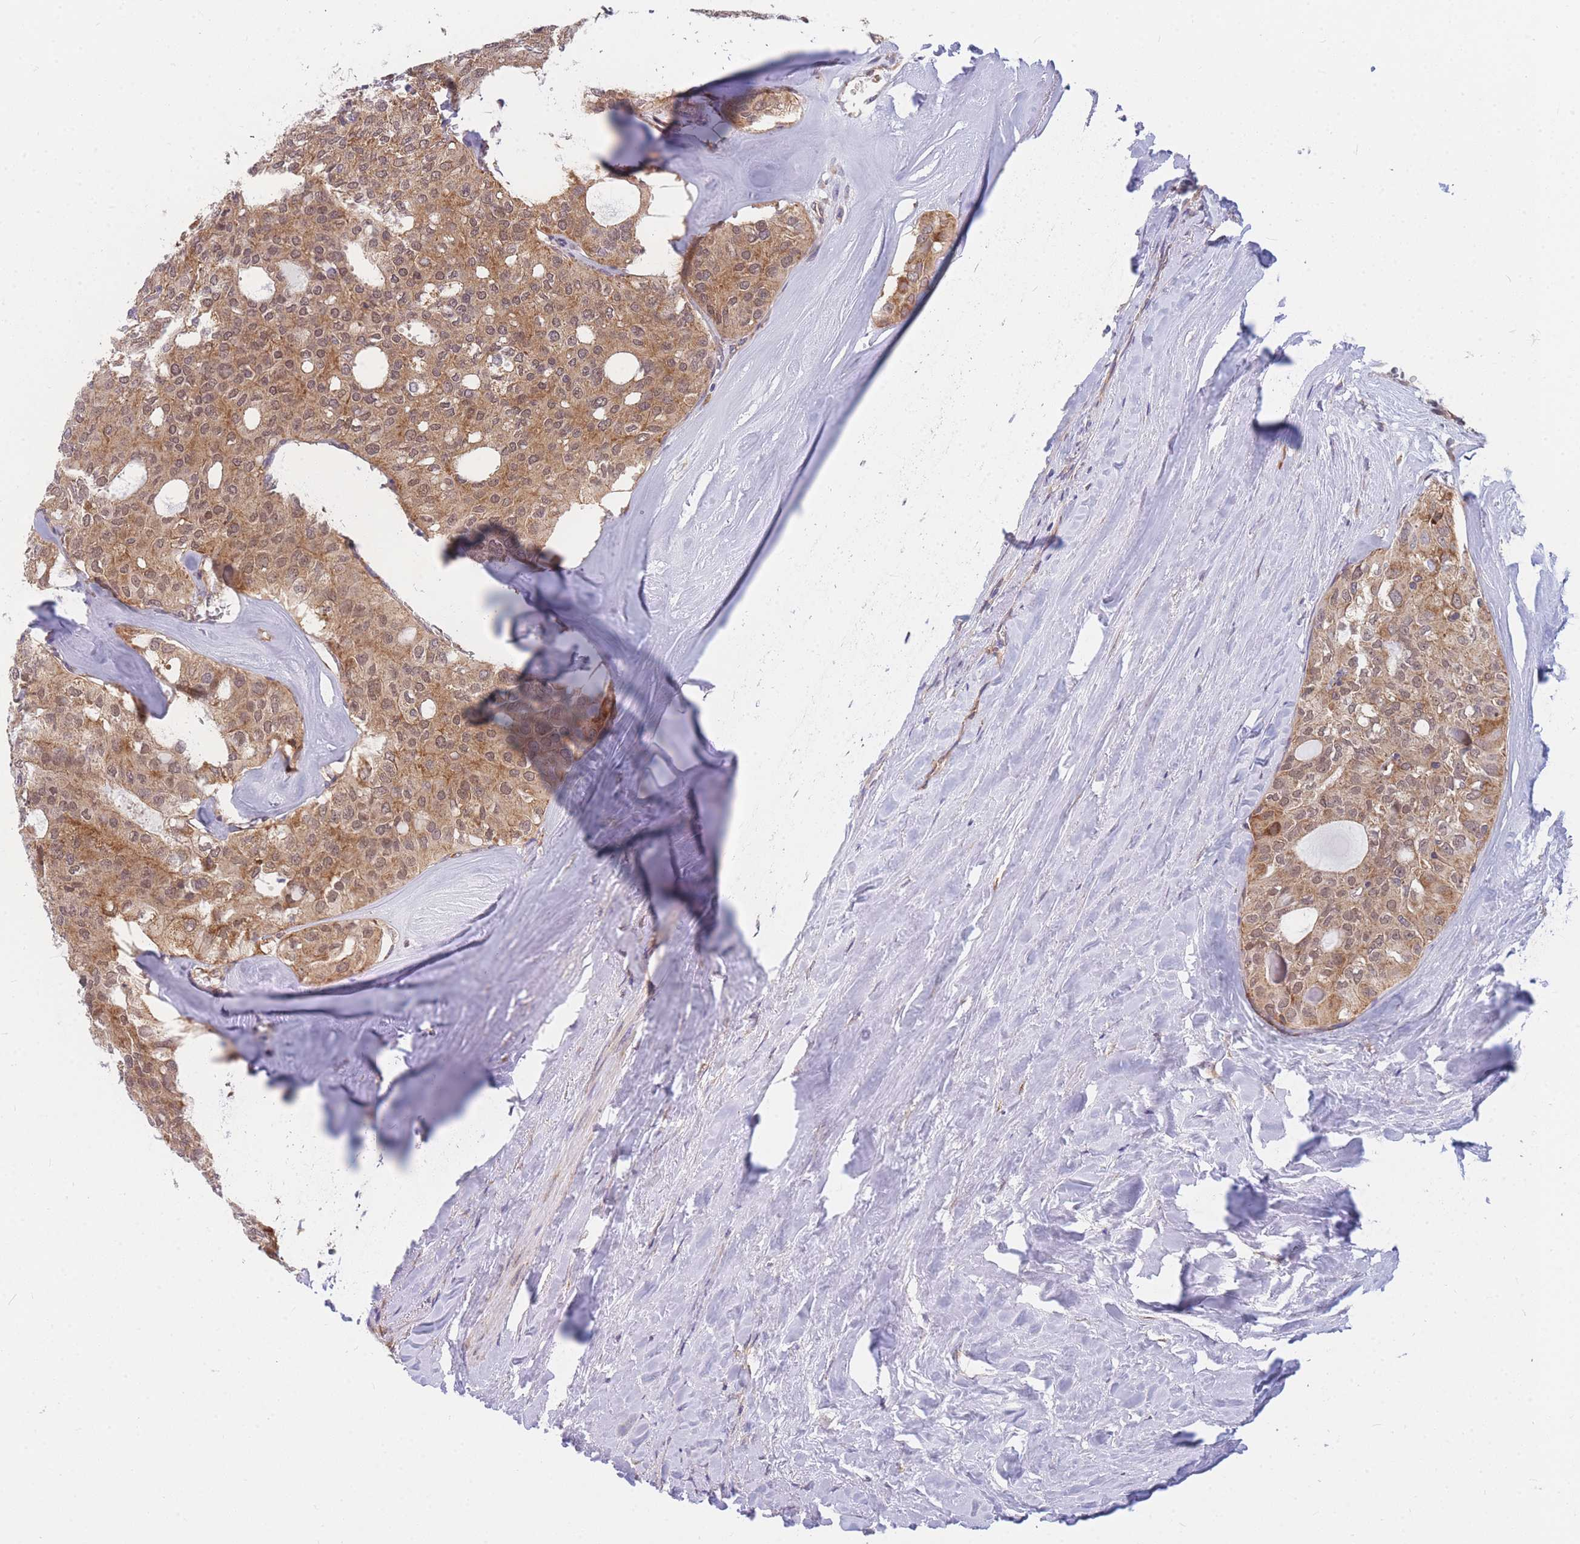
{"staining": {"intensity": "moderate", "quantity": ">75%", "location": "cytoplasmic/membranous"}, "tissue": "thyroid cancer", "cell_type": "Tumor cells", "image_type": "cancer", "snomed": [{"axis": "morphology", "description": "Follicular adenoma carcinoma, NOS"}, {"axis": "topography", "description": "Thyroid gland"}], "caption": "An image showing moderate cytoplasmic/membranous positivity in approximately >75% of tumor cells in follicular adenoma carcinoma (thyroid), as visualized by brown immunohistochemical staining.", "gene": "MRPL23", "patient": {"sex": "male", "age": 75}}